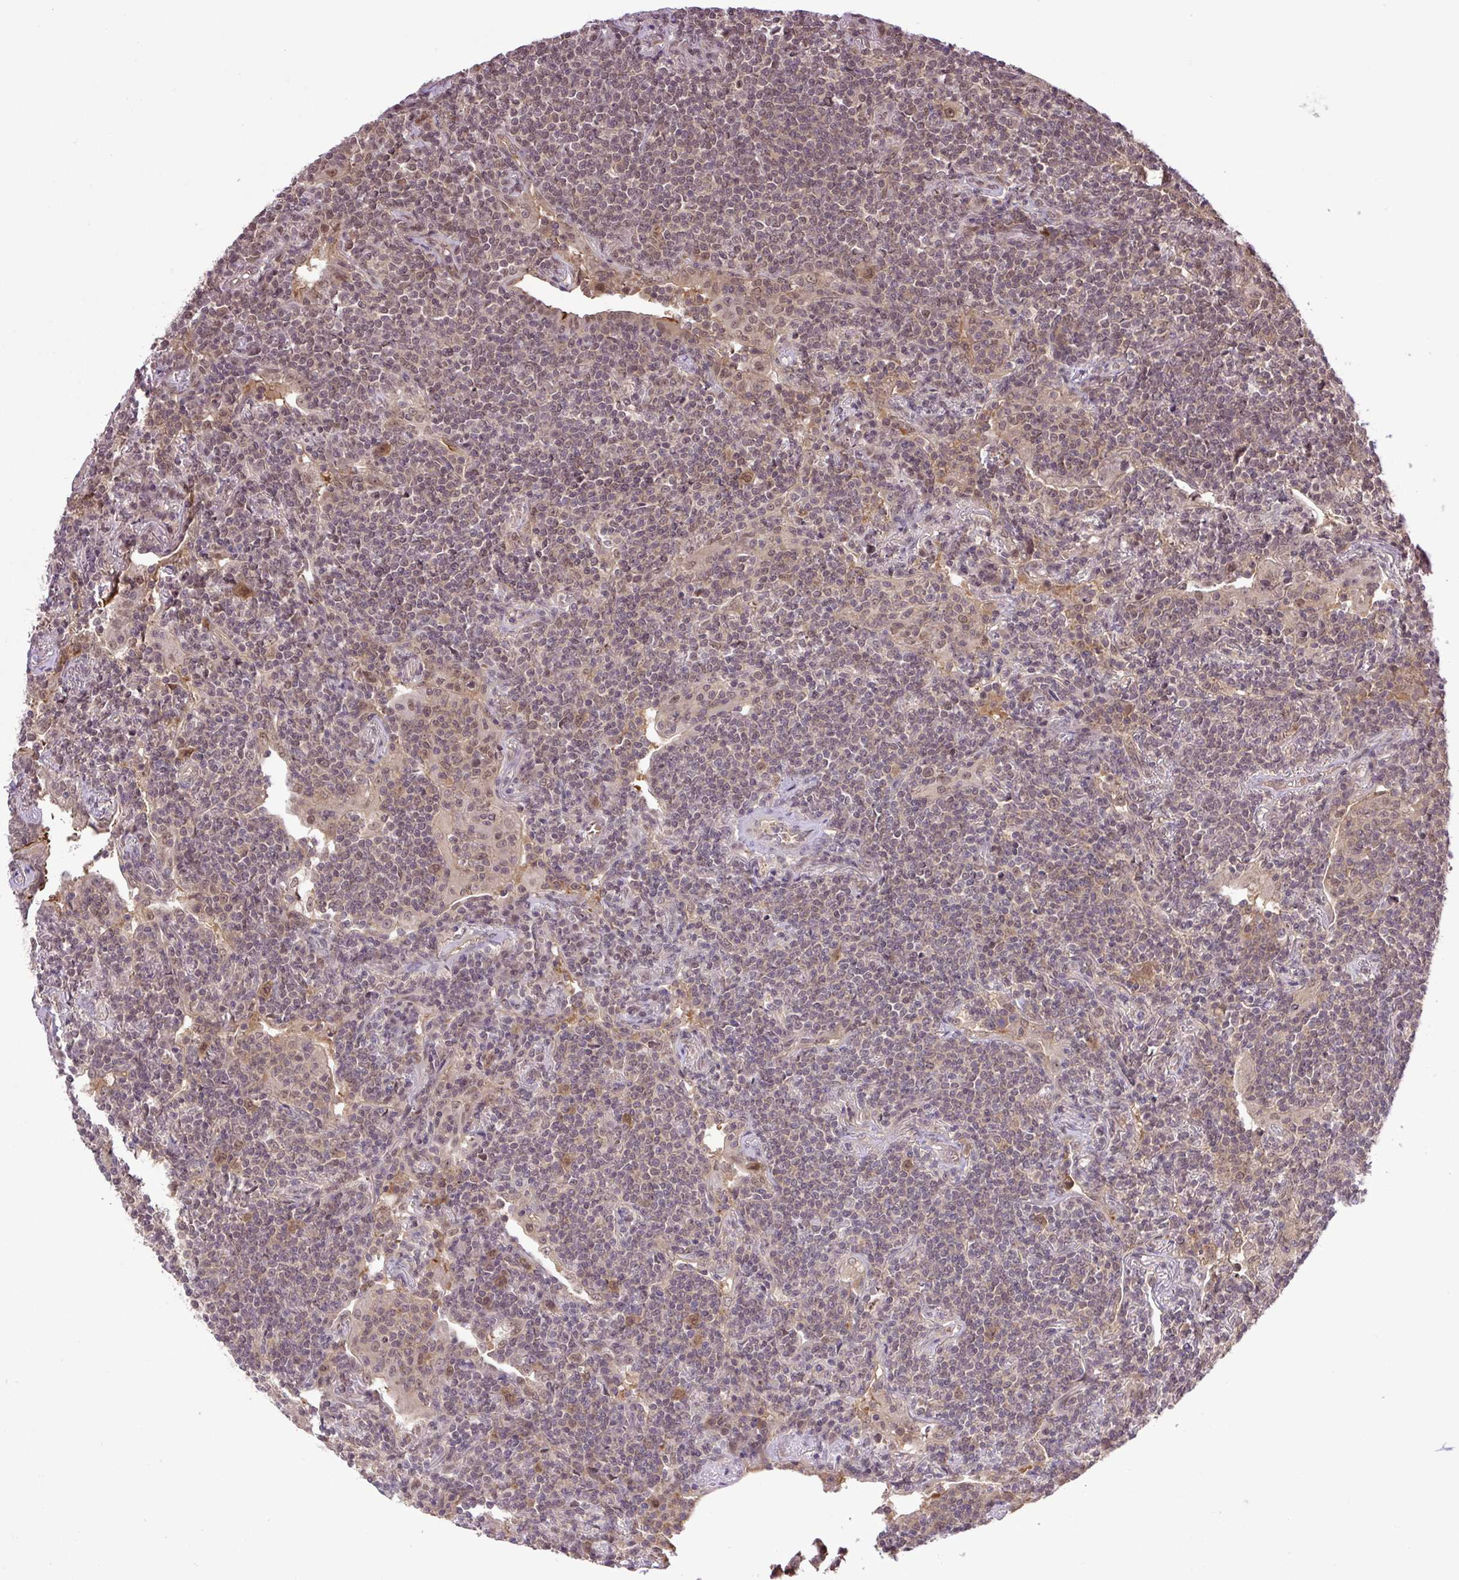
{"staining": {"intensity": "weak", "quantity": "<25%", "location": "nuclear"}, "tissue": "lymphoma", "cell_type": "Tumor cells", "image_type": "cancer", "snomed": [{"axis": "morphology", "description": "Malignant lymphoma, non-Hodgkin's type, Low grade"}, {"axis": "topography", "description": "Lung"}], "caption": "Photomicrograph shows no protein staining in tumor cells of lymphoma tissue.", "gene": "SGTA", "patient": {"sex": "female", "age": 71}}